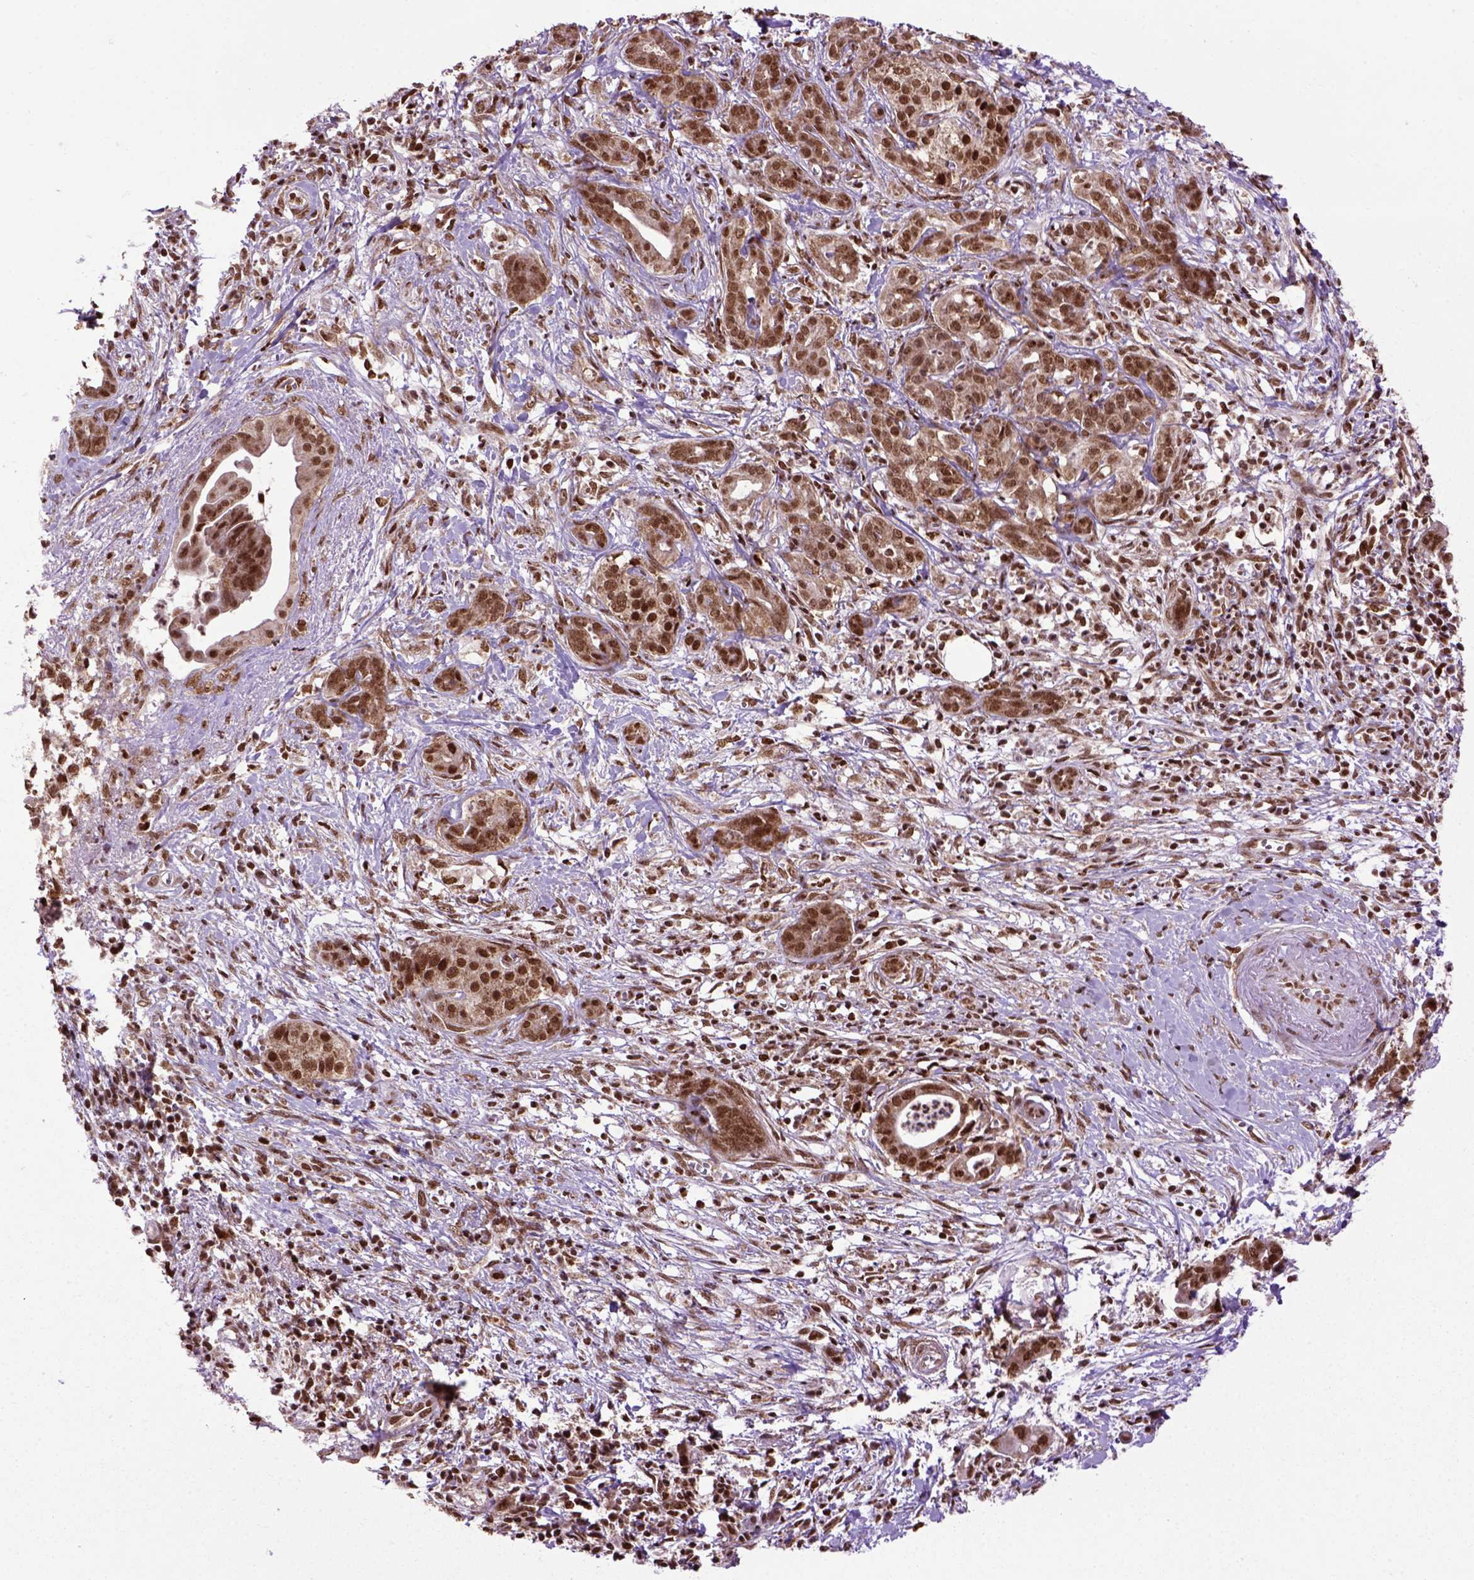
{"staining": {"intensity": "strong", "quantity": ">75%", "location": "cytoplasmic/membranous,nuclear"}, "tissue": "pancreatic cancer", "cell_type": "Tumor cells", "image_type": "cancer", "snomed": [{"axis": "morphology", "description": "Adenocarcinoma, NOS"}, {"axis": "topography", "description": "Pancreas"}], "caption": "The micrograph shows a brown stain indicating the presence of a protein in the cytoplasmic/membranous and nuclear of tumor cells in pancreatic cancer (adenocarcinoma).", "gene": "CELF1", "patient": {"sex": "male", "age": 61}}